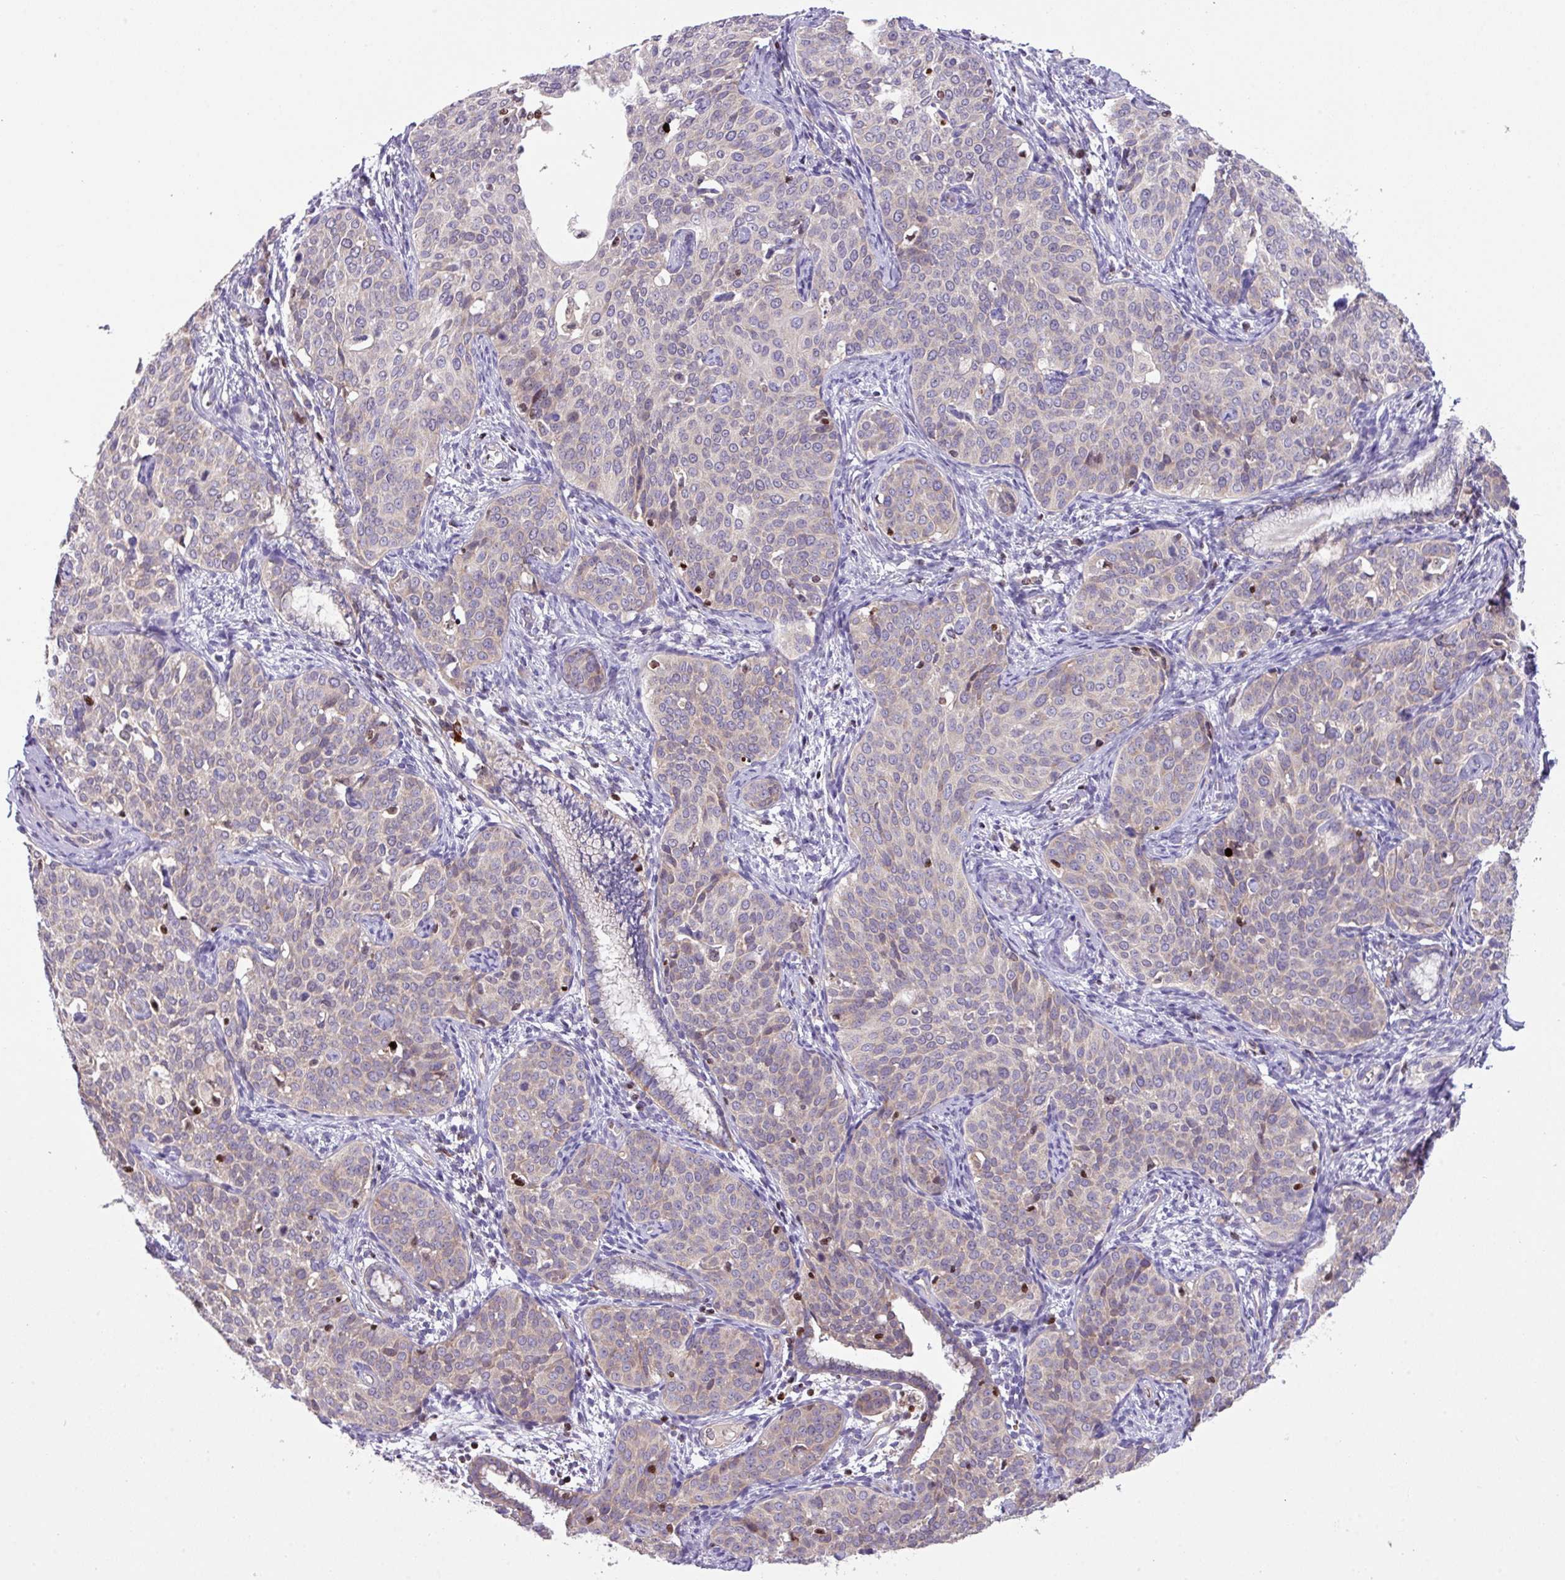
{"staining": {"intensity": "negative", "quantity": "none", "location": "none"}, "tissue": "cervical cancer", "cell_type": "Tumor cells", "image_type": "cancer", "snomed": [{"axis": "morphology", "description": "Squamous cell carcinoma, NOS"}, {"axis": "topography", "description": "Cervix"}], "caption": "Tumor cells show no significant staining in cervical cancer.", "gene": "ZNF394", "patient": {"sex": "female", "age": 44}}